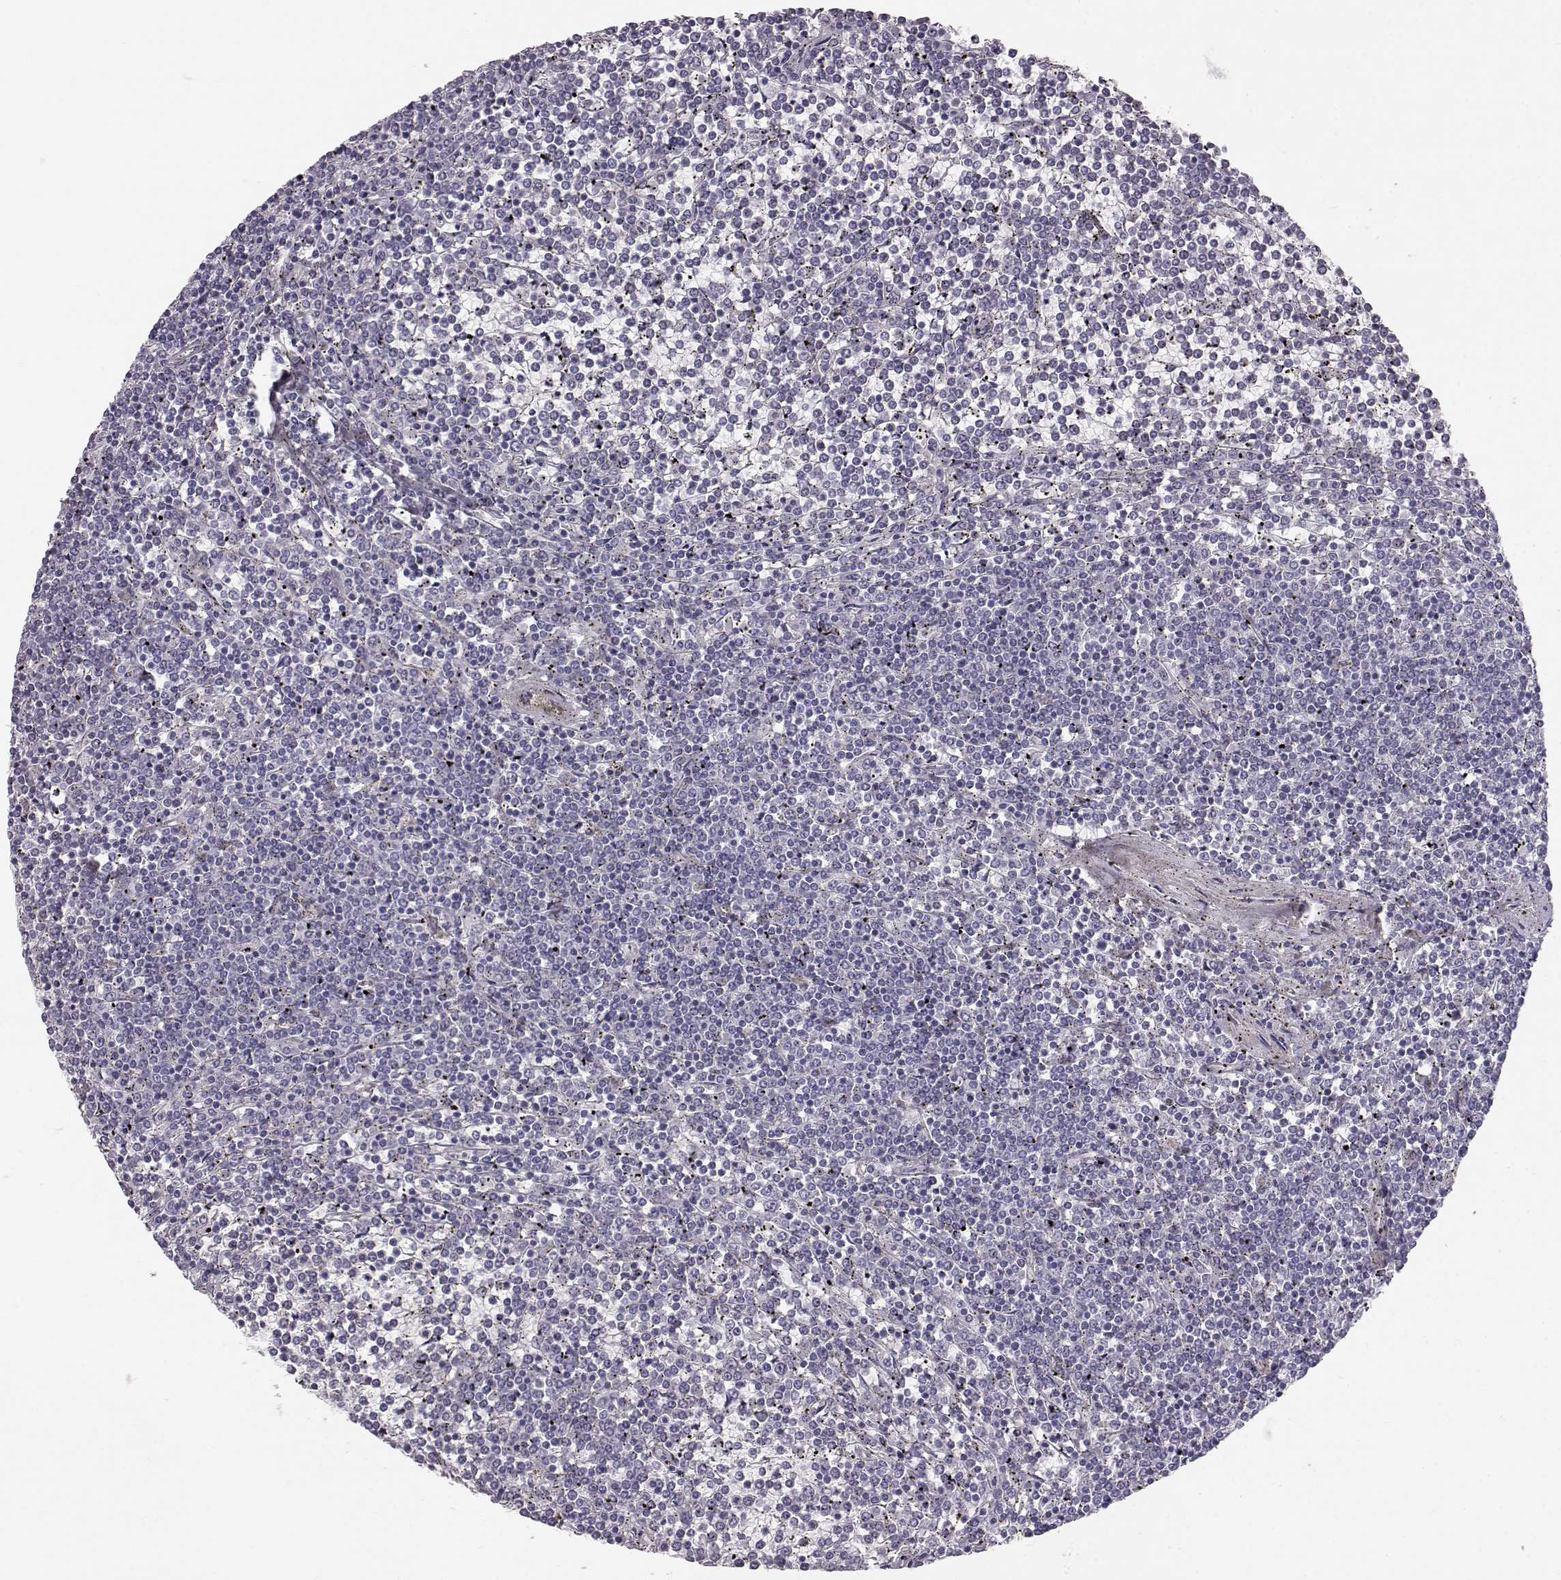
{"staining": {"intensity": "negative", "quantity": "none", "location": "none"}, "tissue": "lymphoma", "cell_type": "Tumor cells", "image_type": "cancer", "snomed": [{"axis": "morphology", "description": "Malignant lymphoma, non-Hodgkin's type, Low grade"}, {"axis": "topography", "description": "Spleen"}], "caption": "A photomicrograph of low-grade malignant lymphoma, non-Hodgkin's type stained for a protein exhibits no brown staining in tumor cells.", "gene": "KRT33A", "patient": {"sex": "female", "age": 19}}